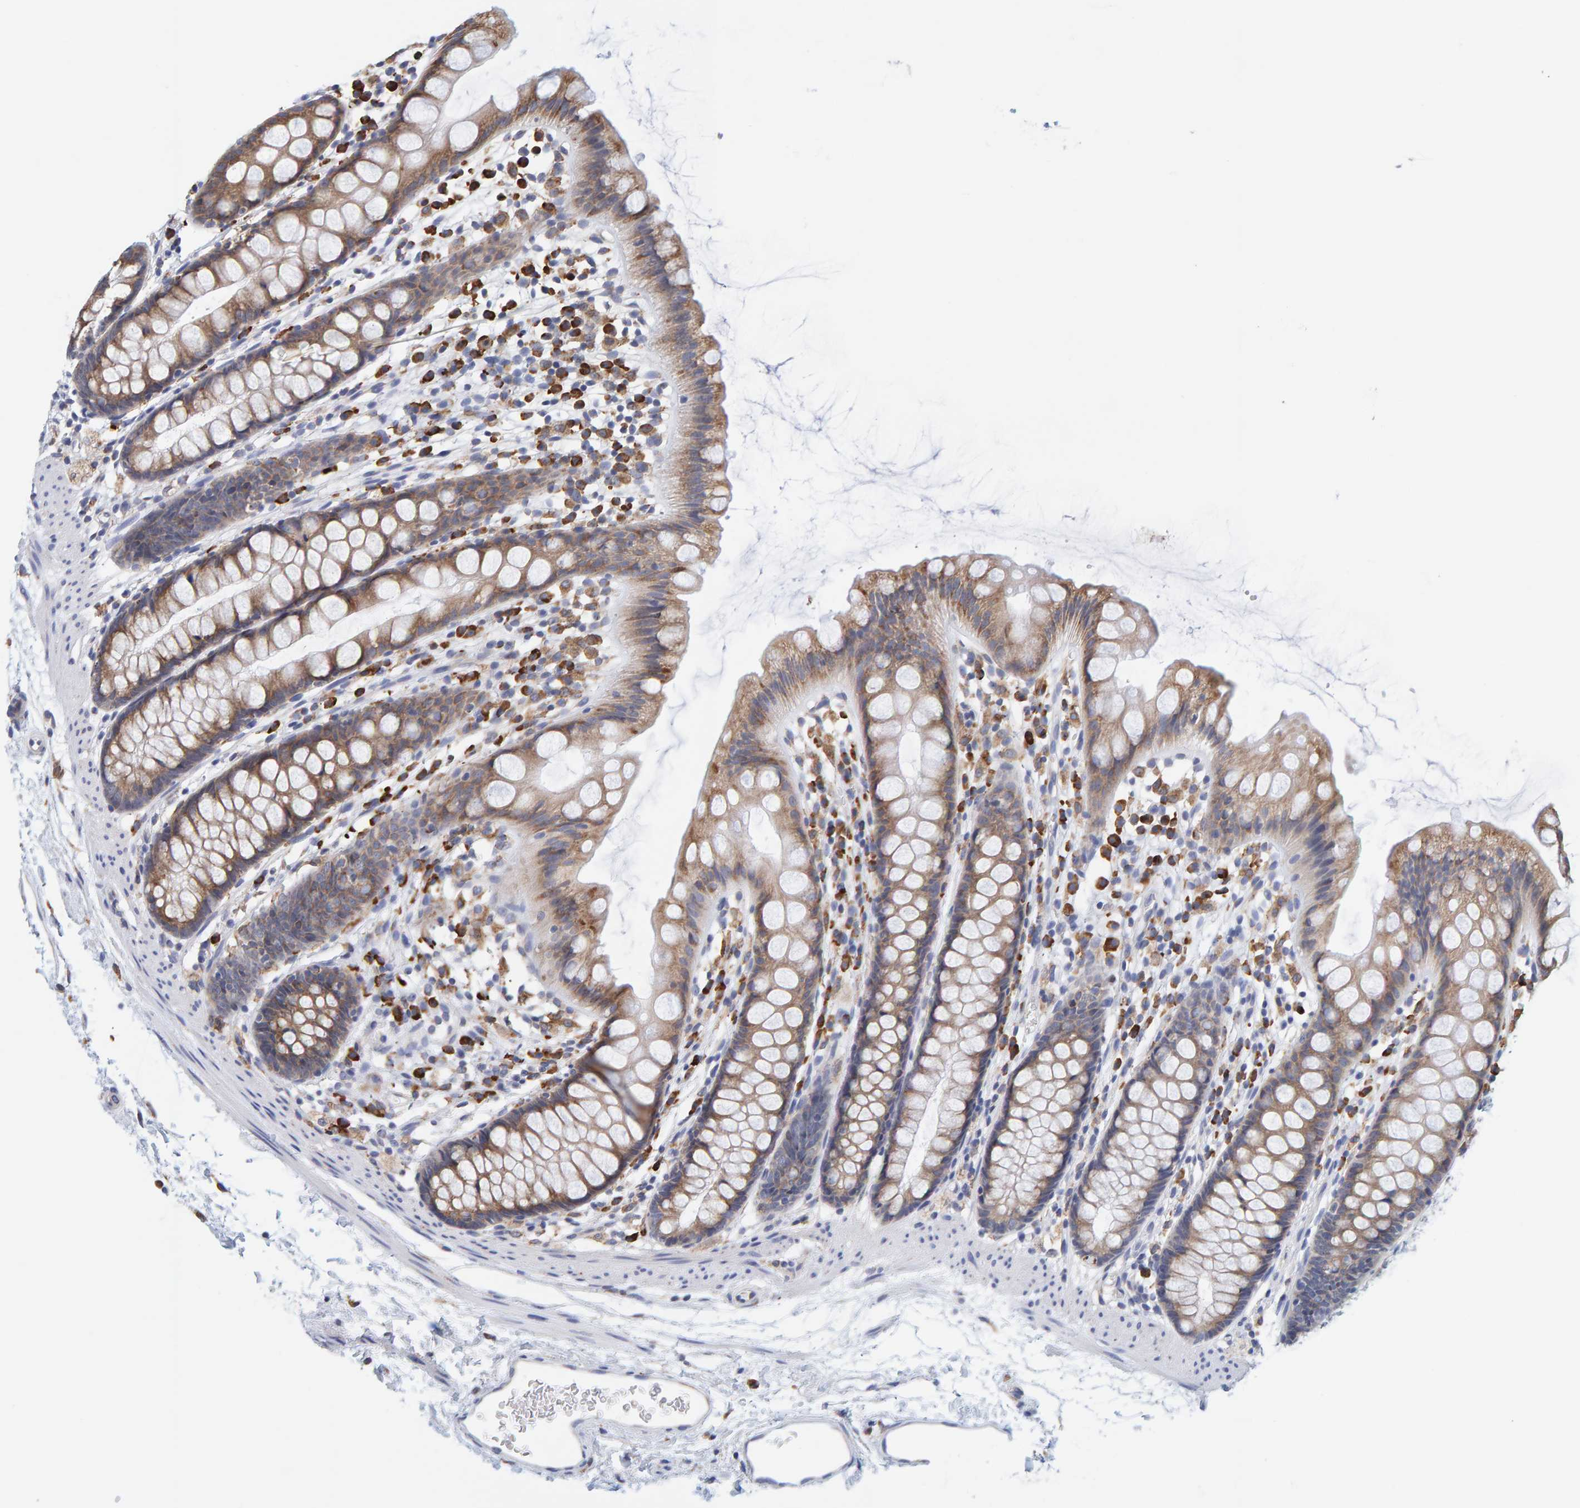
{"staining": {"intensity": "moderate", "quantity": ">75%", "location": "cytoplasmic/membranous"}, "tissue": "rectum", "cell_type": "Glandular cells", "image_type": "normal", "snomed": [{"axis": "morphology", "description": "Normal tissue, NOS"}, {"axis": "topography", "description": "Rectum"}], "caption": "A high-resolution micrograph shows immunohistochemistry staining of benign rectum, which reveals moderate cytoplasmic/membranous positivity in approximately >75% of glandular cells.", "gene": "SGPL1", "patient": {"sex": "female", "age": 65}}